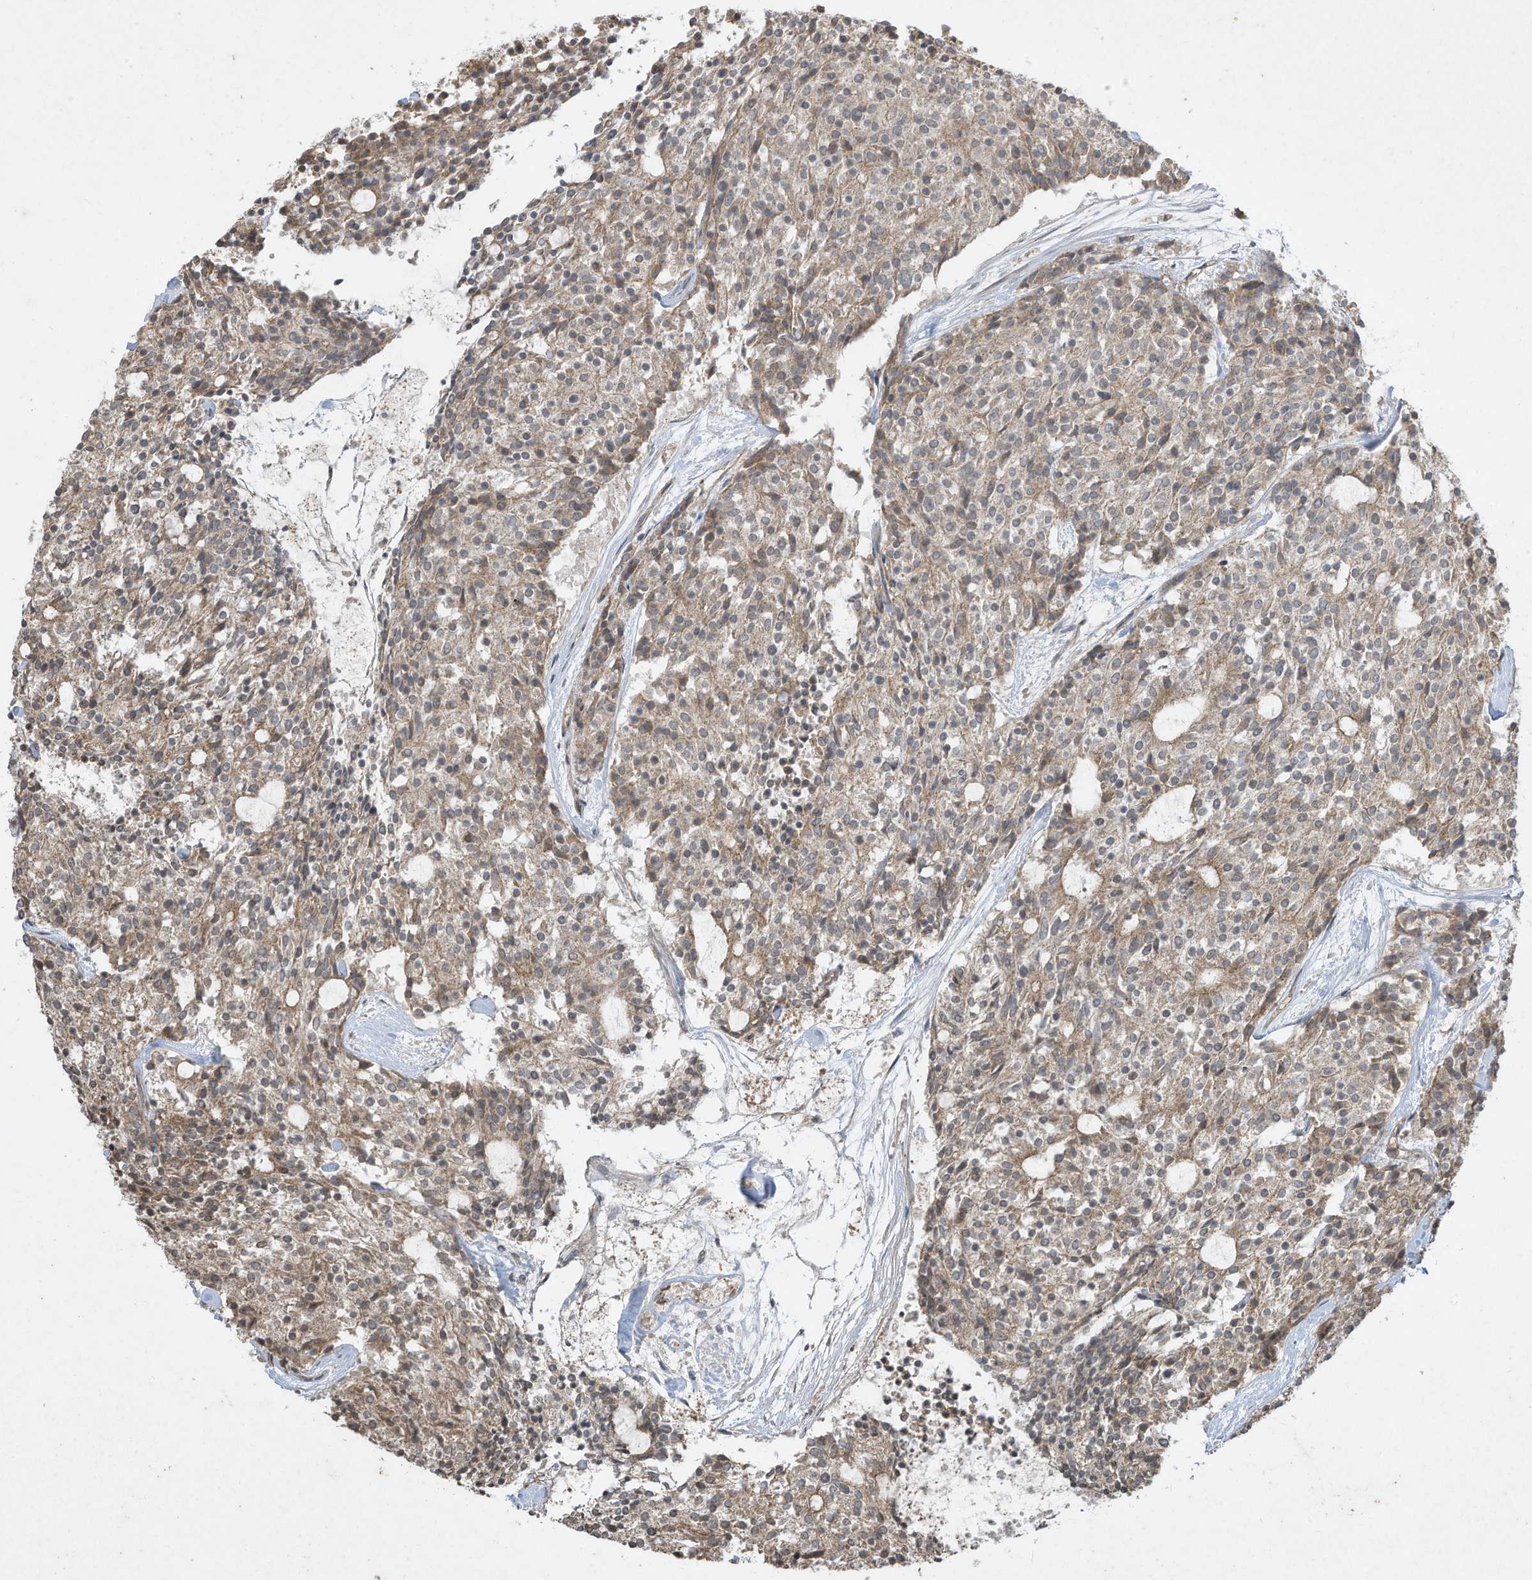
{"staining": {"intensity": "moderate", "quantity": ">75%", "location": "cytoplasmic/membranous"}, "tissue": "carcinoid", "cell_type": "Tumor cells", "image_type": "cancer", "snomed": [{"axis": "morphology", "description": "Carcinoid, malignant, NOS"}, {"axis": "topography", "description": "Pancreas"}], "caption": "There is medium levels of moderate cytoplasmic/membranous staining in tumor cells of carcinoid (malignant), as demonstrated by immunohistochemical staining (brown color).", "gene": "MATN2", "patient": {"sex": "female", "age": 54}}